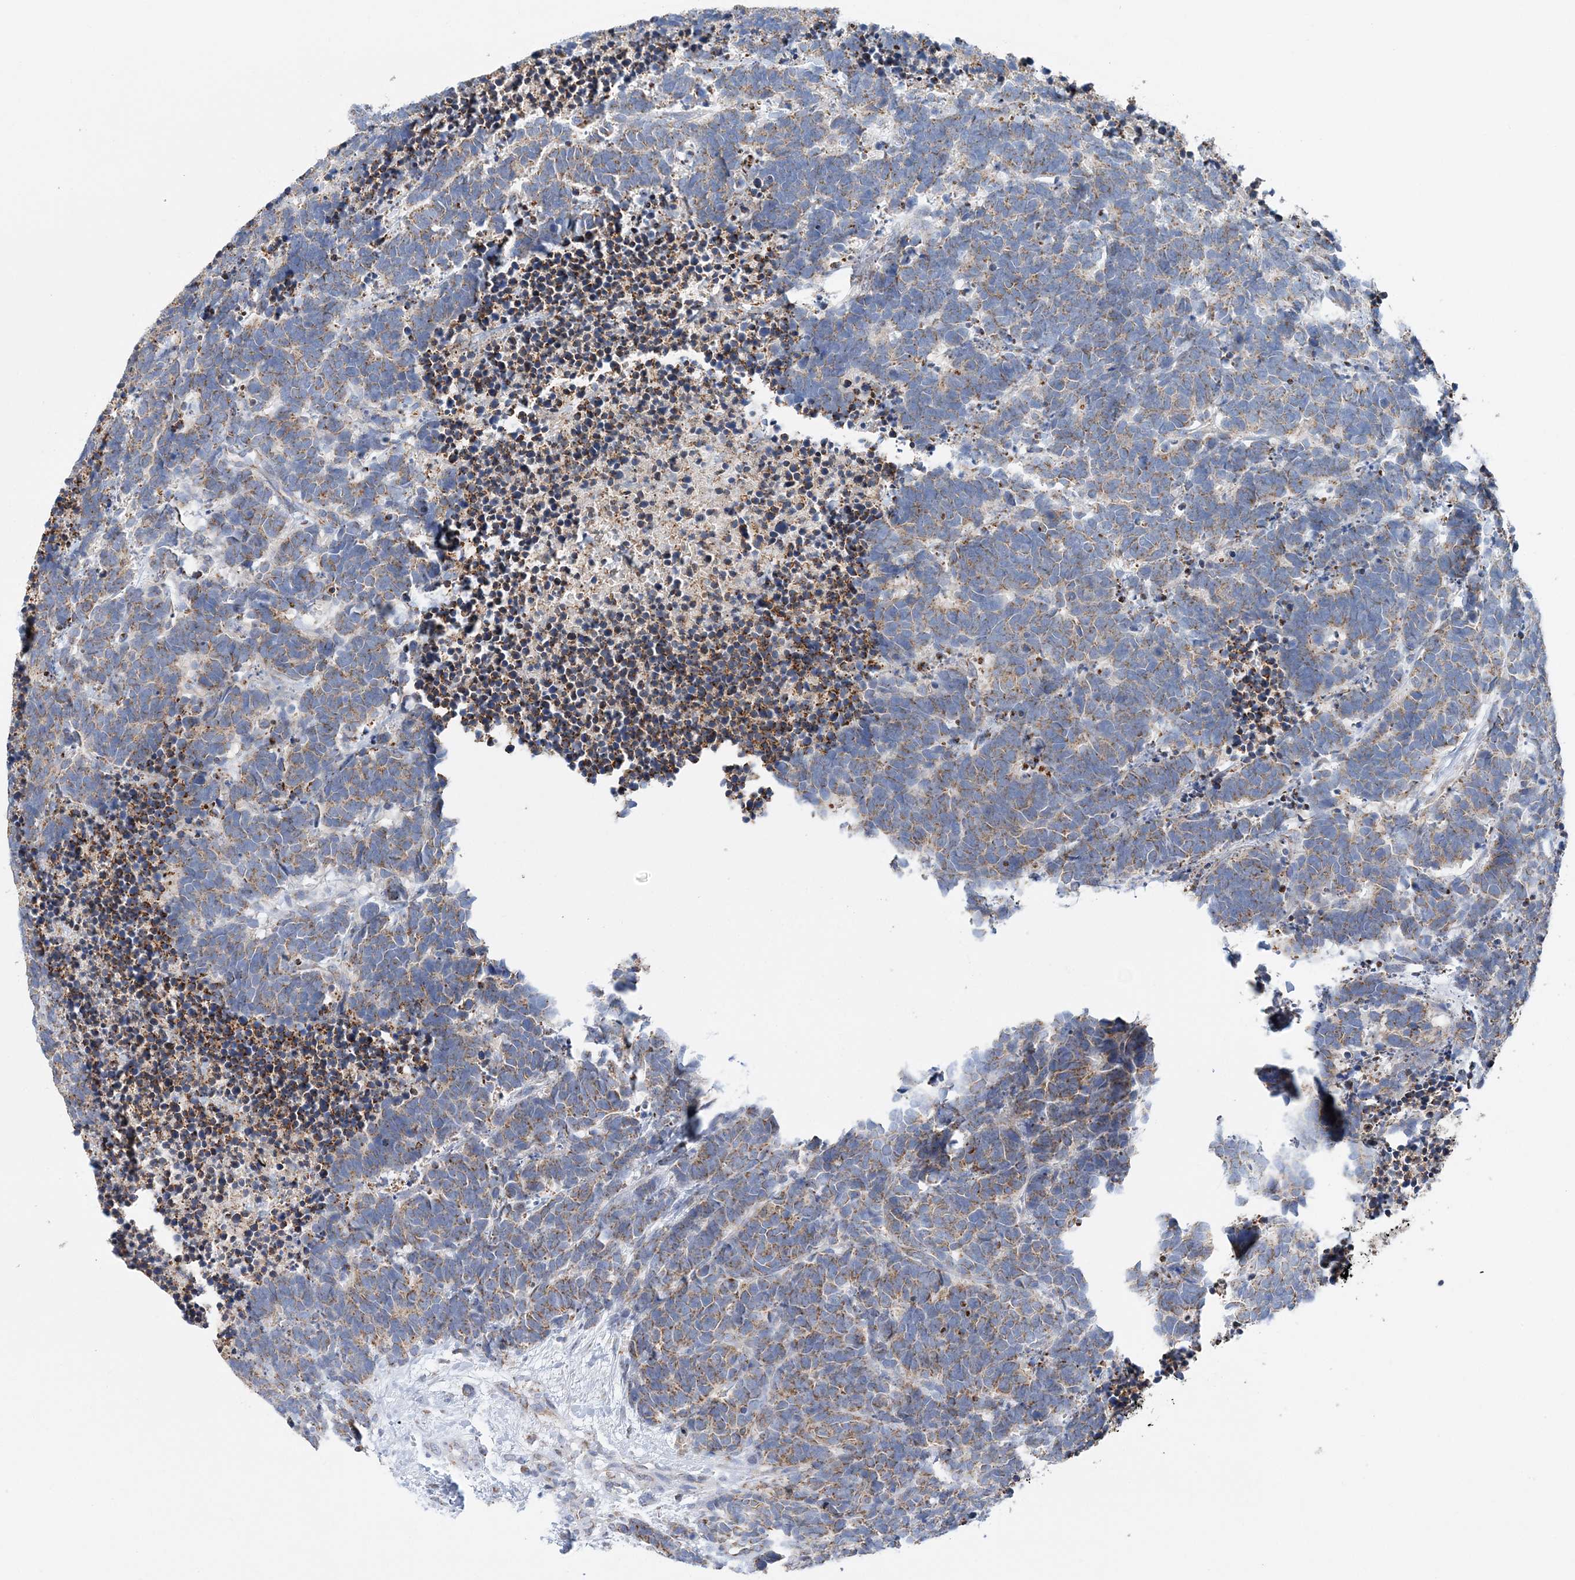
{"staining": {"intensity": "moderate", "quantity": "25%-75%", "location": "cytoplasmic/membranous"}, "tissue": "carcinoid", "cell_type": "Tumor cells", "image_type": "cancer", "snomed": [{"axis": "morphology", "description": "Carcinoma, NOS"}, {"axis": "morphology", "description": "Carcinoid, malignant, NOS"}, {"axis": "topography", "description": "Urinary bladder"}], "caption": "This image demonstrates immunohistochemistry staining of human carcinoid (malignant), with medium moderate cytoplasmic/membranous expression in approximately 25%-75% of tumor cells.", "gene": "TTC32", "patient": {"sex": "male", "age": 57}}